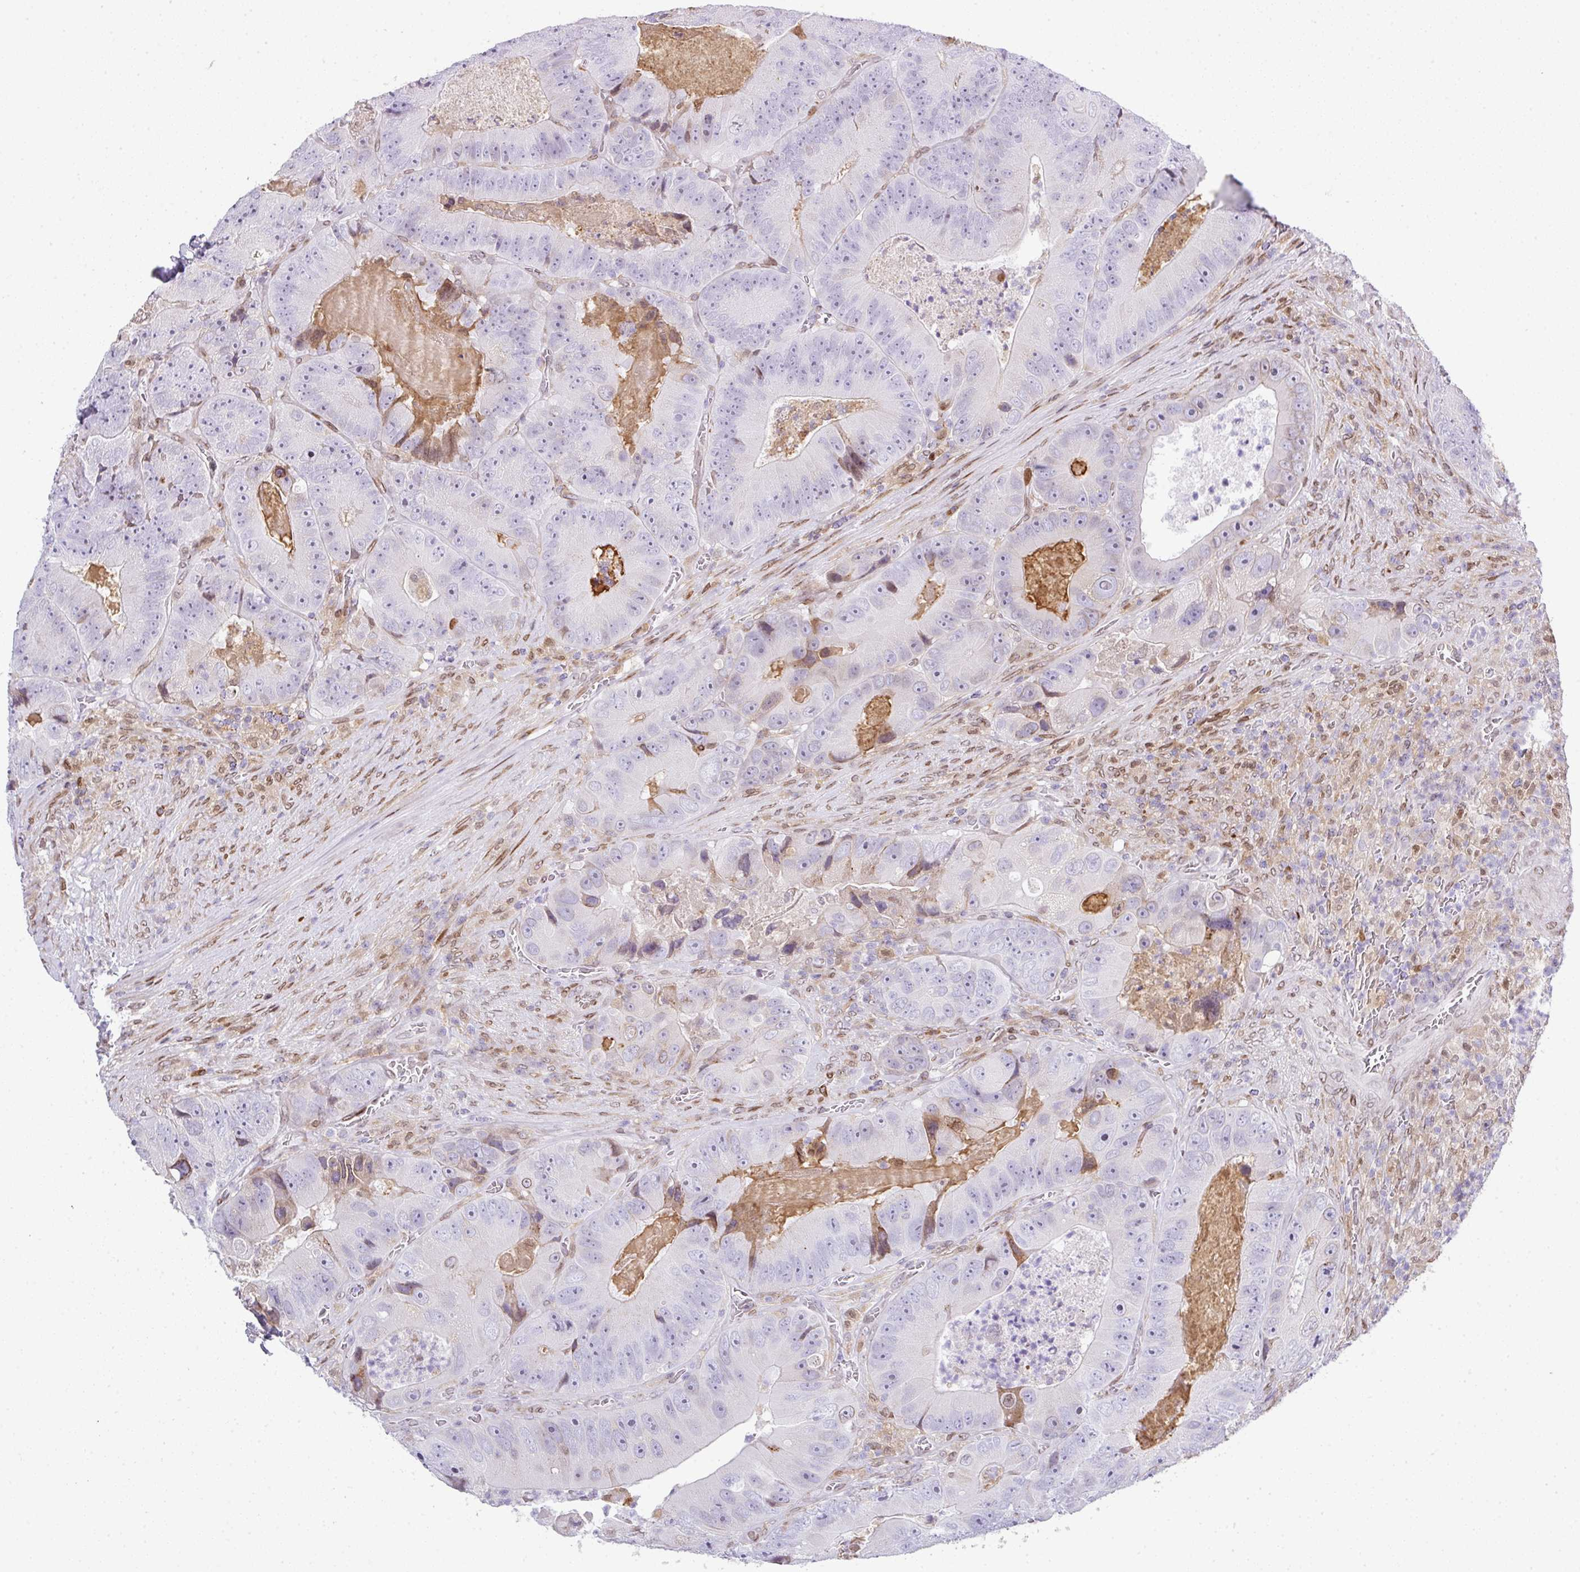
{"staining": {"intensity": "negative", "quantity": "none", "location": "none"}, "tissue": "colorectal cancer", "cell_type": "Tumor cells", "image_type": "cancer", "snomed": [{"axis": "morphology", "description": "Adenocarcinoma, NOS"}, {"axis": "topography", "description": "Colon"}], "caption": "This is an immunohistochemistry histopathology image of adenocarcinoma (colorectal). There is no staining in tumor cells.", "gene": "PLK1", "patient": {"sex": "female", "age": 86}}